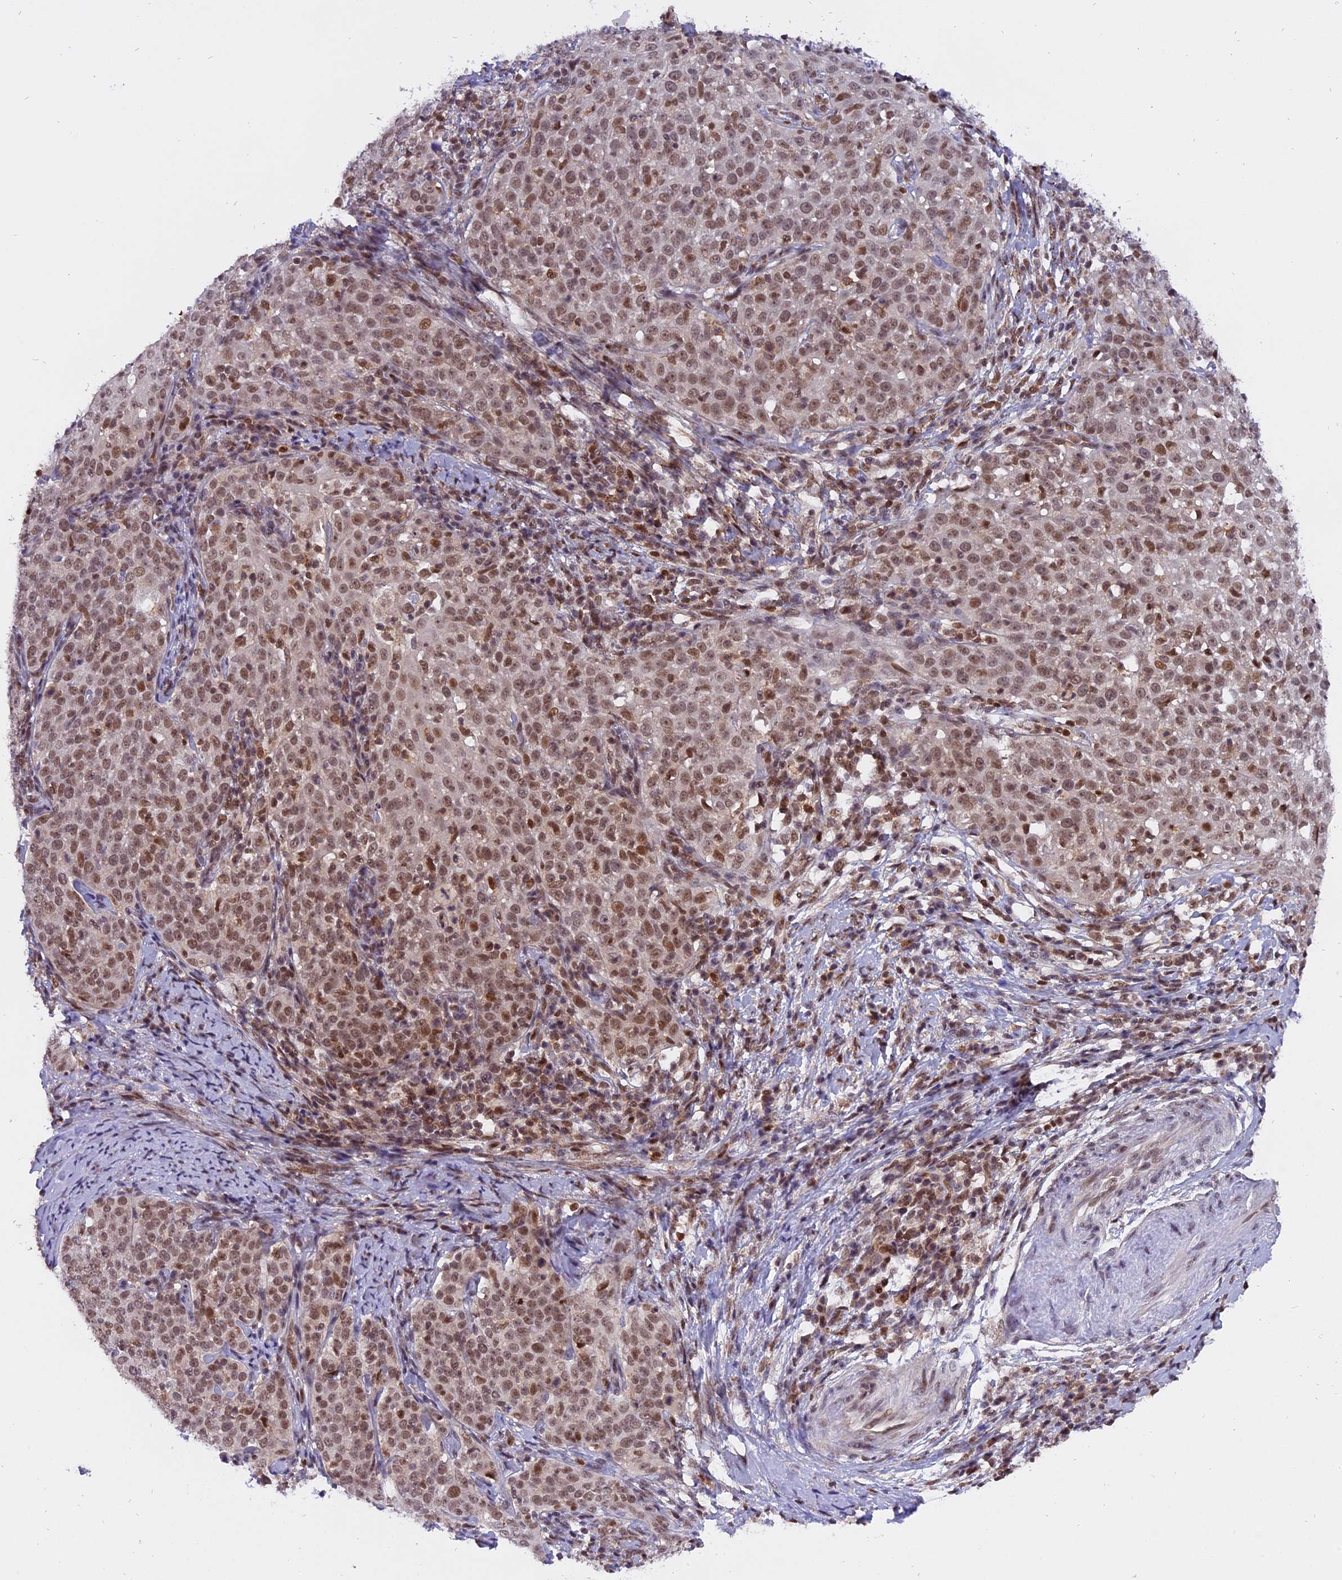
{"staining": {"intensity": "moderate", "quantity": ">75%", "location": "nuclear"}, "tissue": "cervical cancer", "cell_type": "Tumor cells", "image_type": "cancer", "snomed": [{"axis": "morphology", "description": "Squamous cell carcinoma, NOS"}, {"axis": "topography", "description": "Cervix"}], "caption": "Tumor cells show medium levels of moderate nuclear positivity in approximately >75% of cells in human squamous cell carcinoma (cervical).", "gene": "TADA3", "patient": {"sex": "female", "age": 57}}